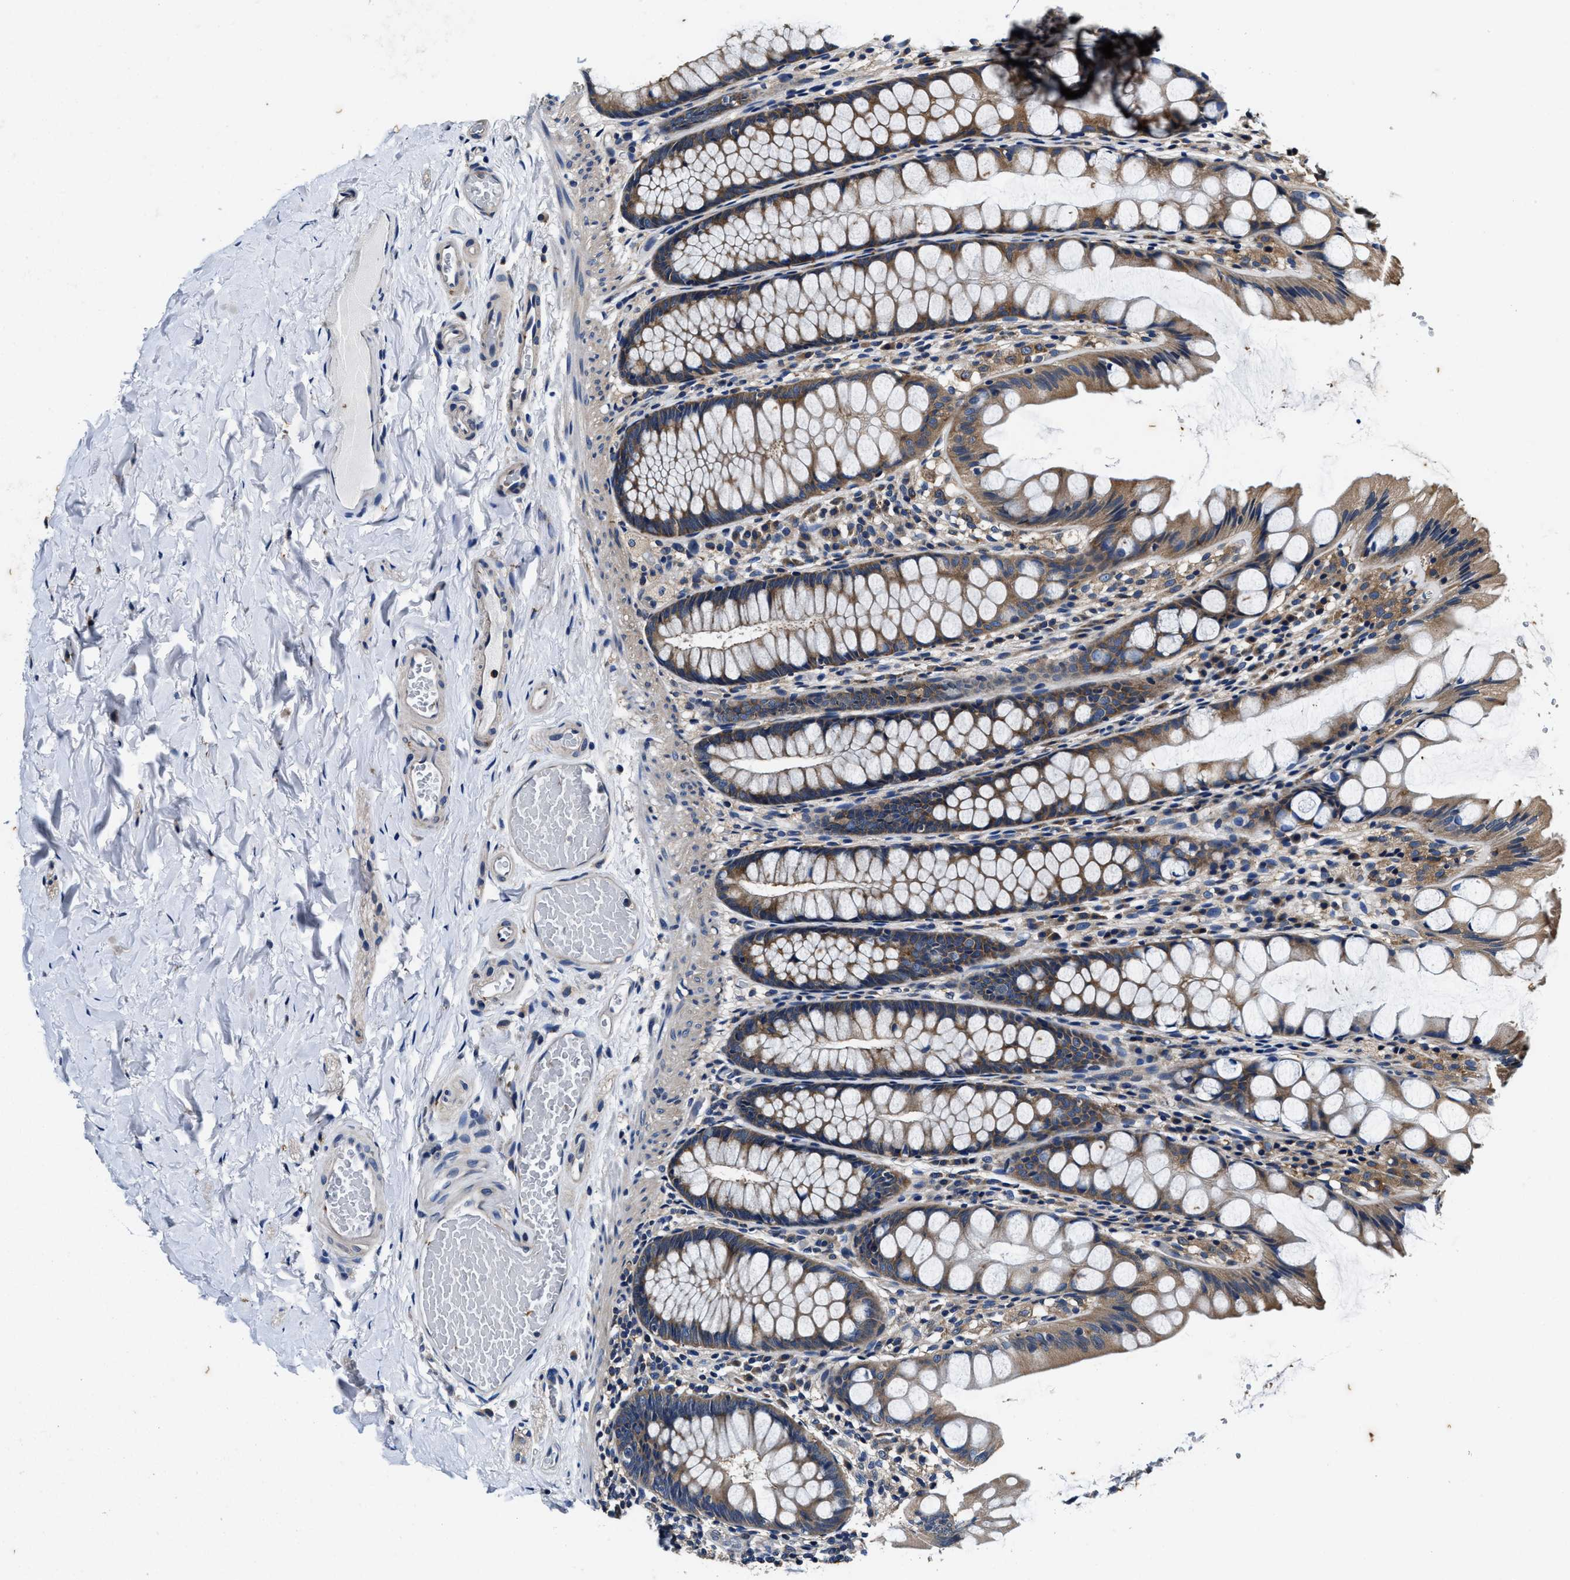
{"staining": {"intensity": "negative", "quantity": "none", "location": "none"}, "tissue": "colon", "cell_type": "Endothelial cells", "image_type": "normal", "snomed": [{"axis": "morphology", "description": "Normal tissue, NOS"}, {"axis": "topography", "description": "Colon"}], "caption": "DAB immunohistochemical staining of benign colon shows no significant positivity in endothelial cells. (DAB (3,3'-diaminobenzidine) IHC visualized using brightfield microscopy, high magnification).", "gene": "PI4KB", "patient": {"sex": "male", "age": 47}}